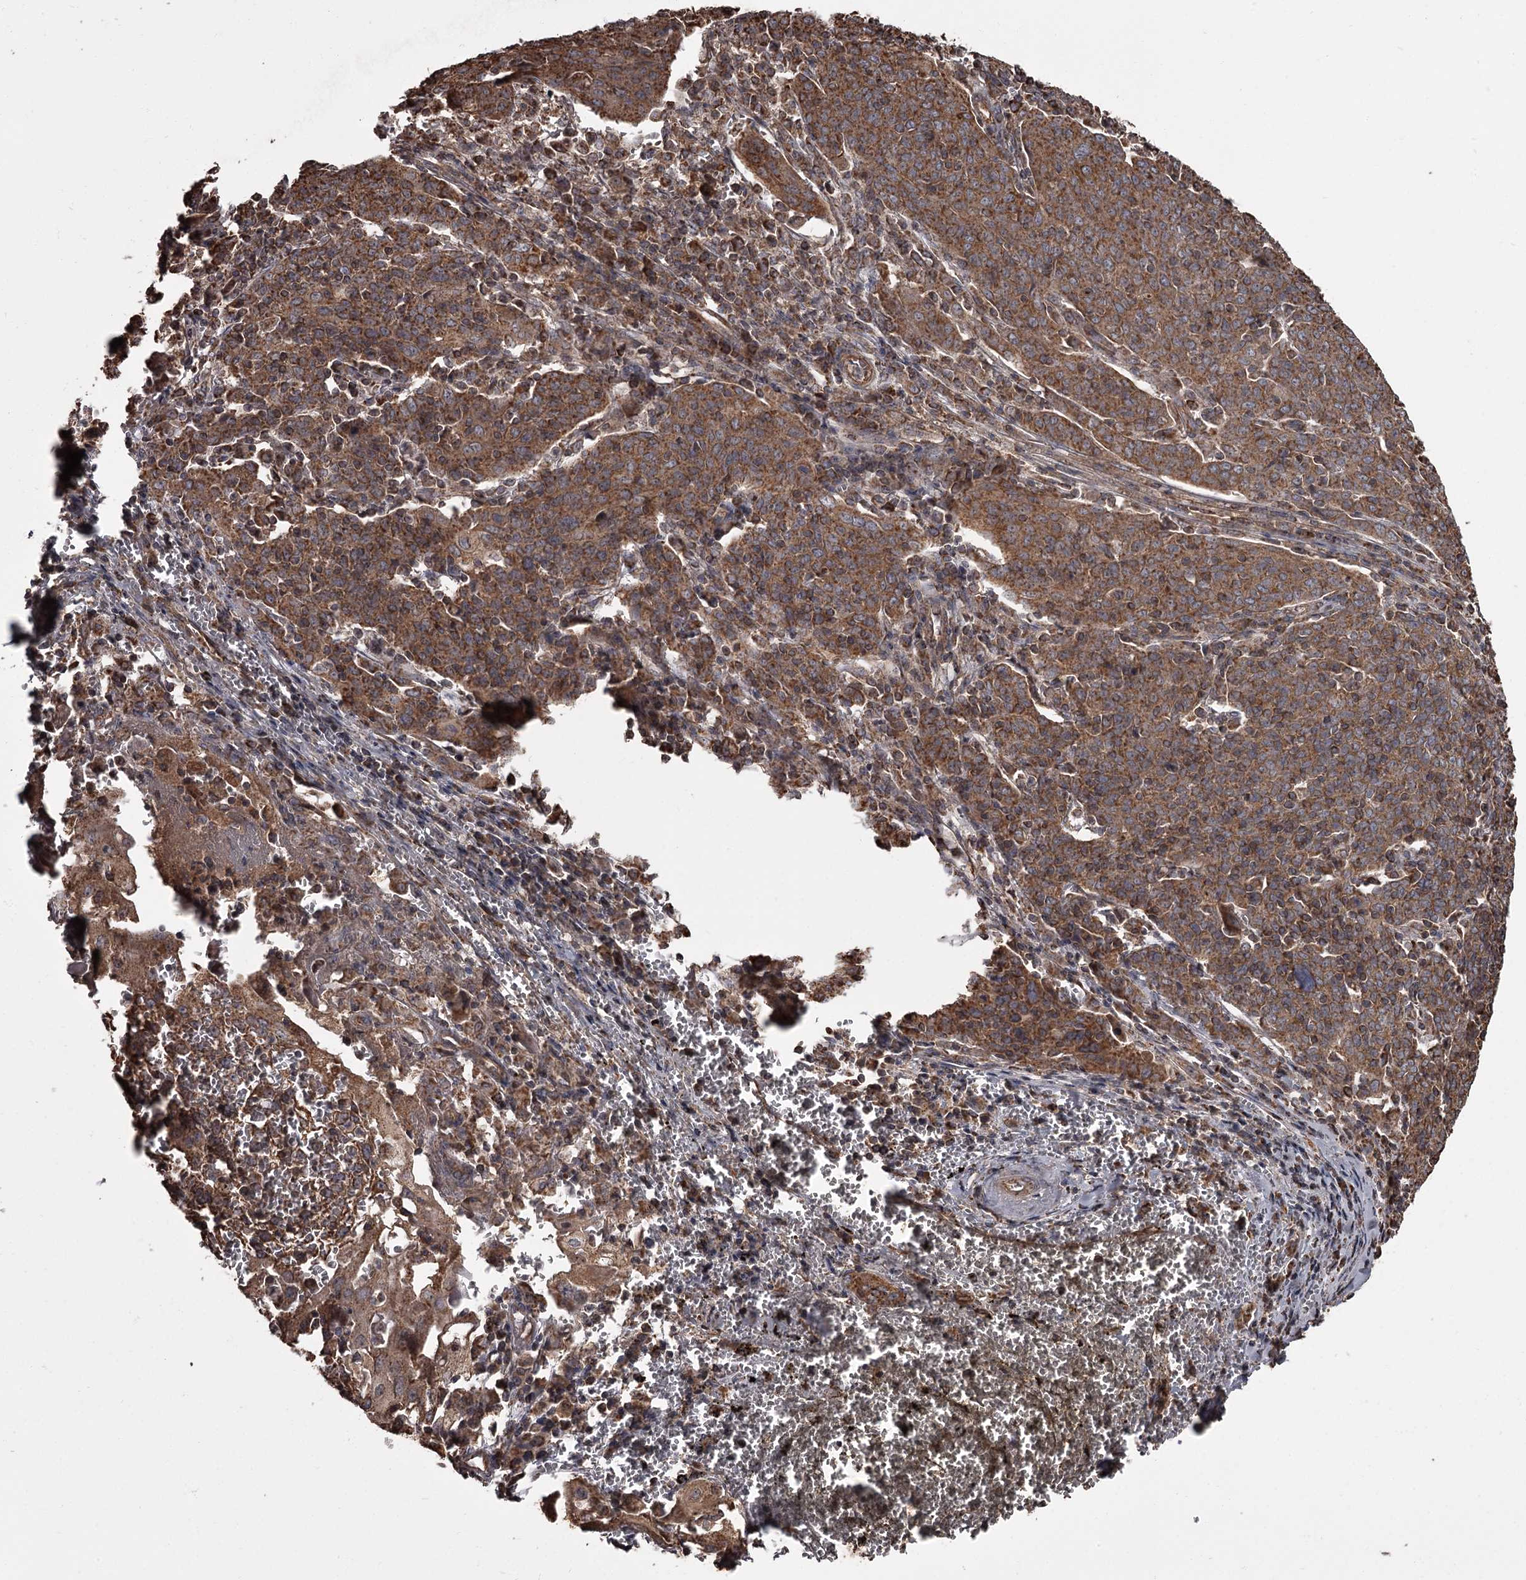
{"staining": {"intensity": "strong", "quantity": ">75%", "location": "cytoplasmic/membranous"}, "tissue": "cervical cancer", "cell_type": "Tumor cells", "image_type": "cancer", "snomed": [{"axis": "morphology", "description": "Squamous cell carcinoma, NOS"}, {"axis": "topography", "description": "Cervix"}], "caption": "Squamous cell carcinoma (cervical) stained for a protein demonstrates strong cytoplasmic/membranous positivity in tumor cells.", "gene": "THAP9", "patient": {"sex": "female", "age": 67}}